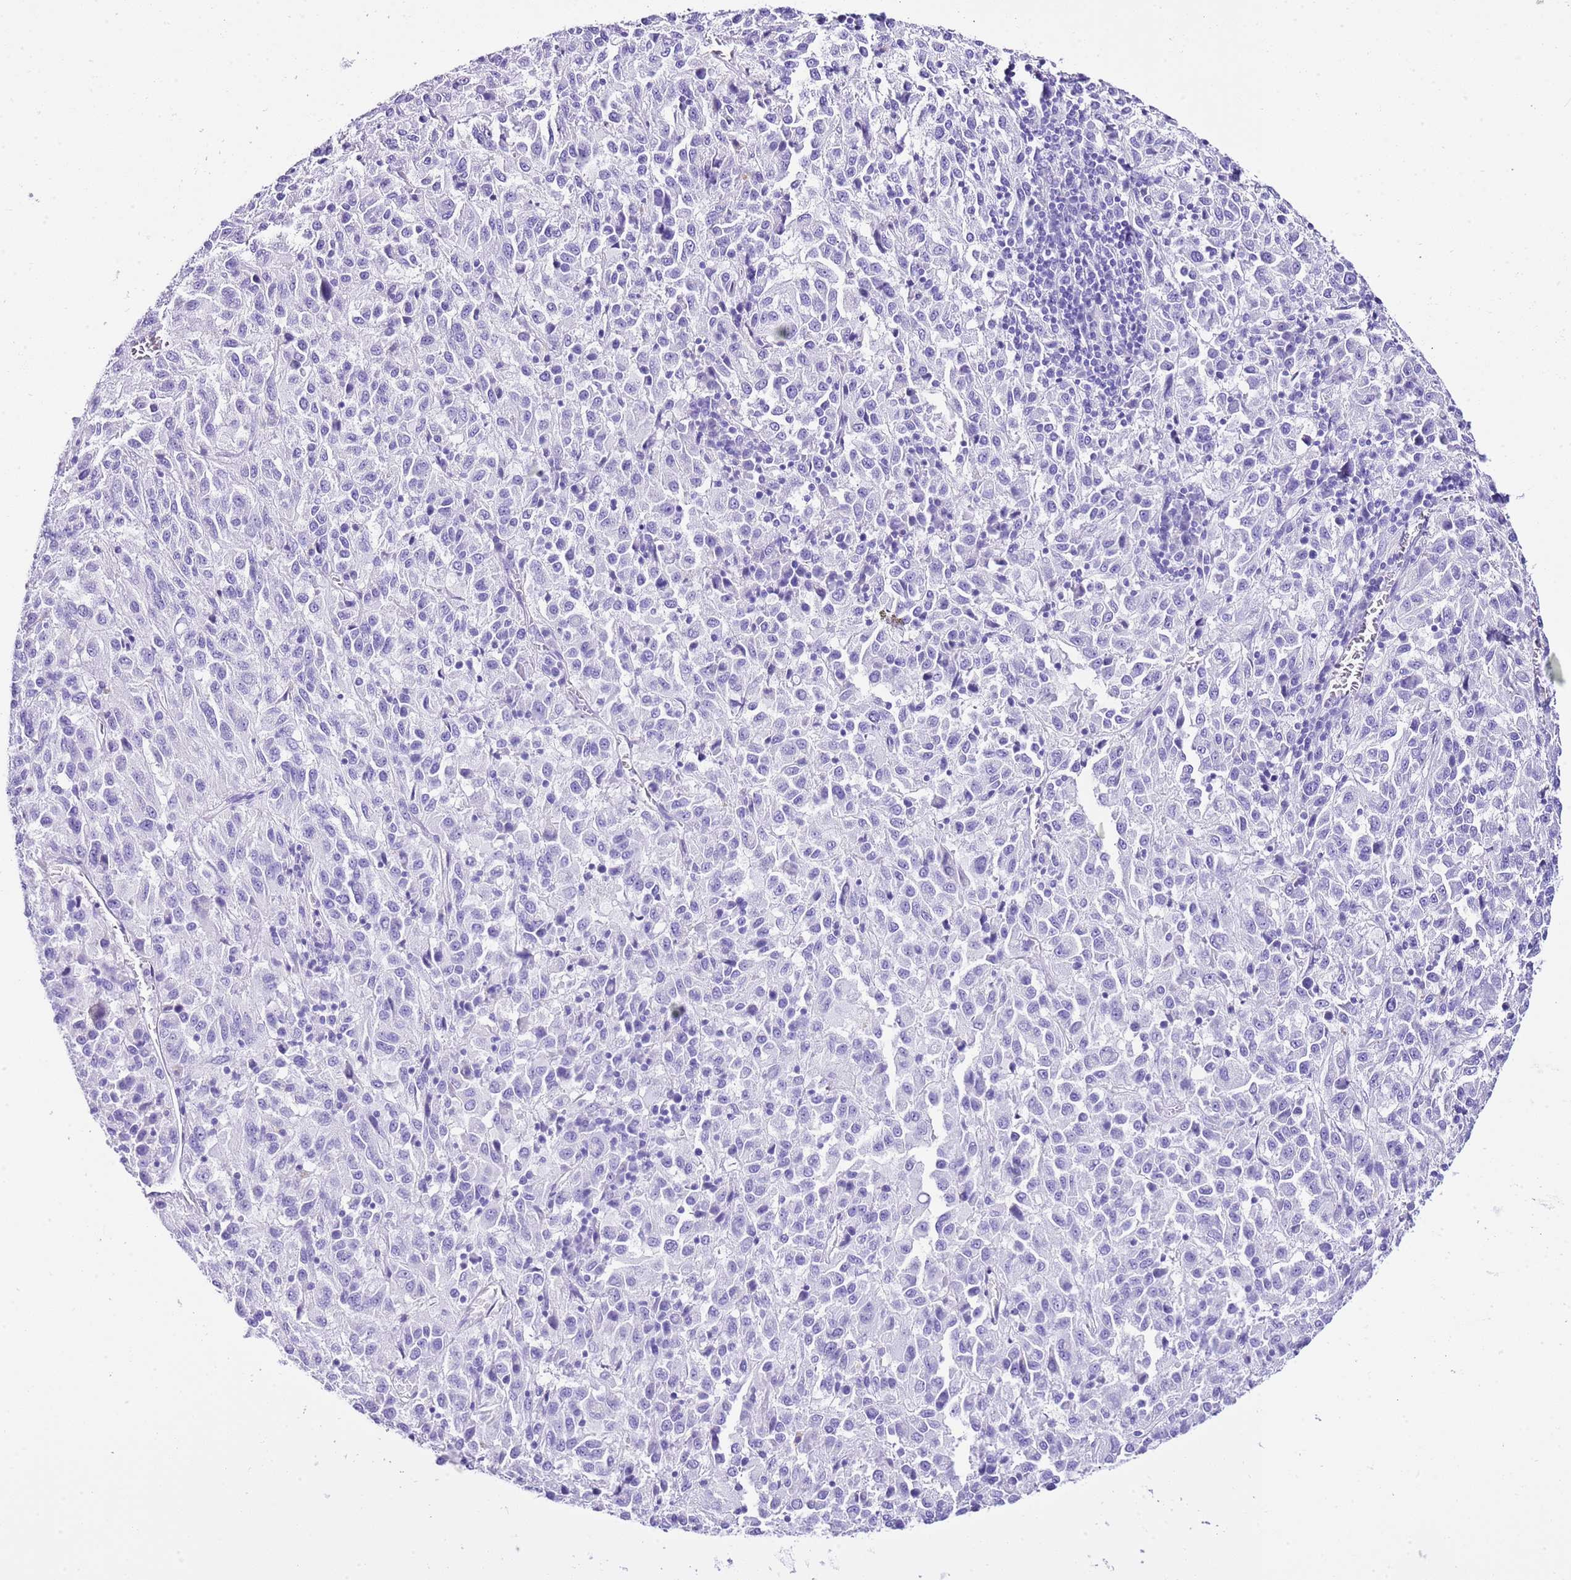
{"staining": {"intensity": "negative", "quantity": "none", "location": "none"}, "tissue": "melanoma", "cell_type": "Tumor cells", "image_type": "cancer", "snomed": [{"axis": "morphology", "description": "Malignant melanoma, Metastatic site"}, {"axis": "topography", "description": "Lung"}], "caption": "Immunohistochemistry (IHC) image of melanoma stained for a protein (brown), which demonstrates no expression in tumor cells.", "gene": "KCNC1", "patient": {"sex": "male", "age": 64}}